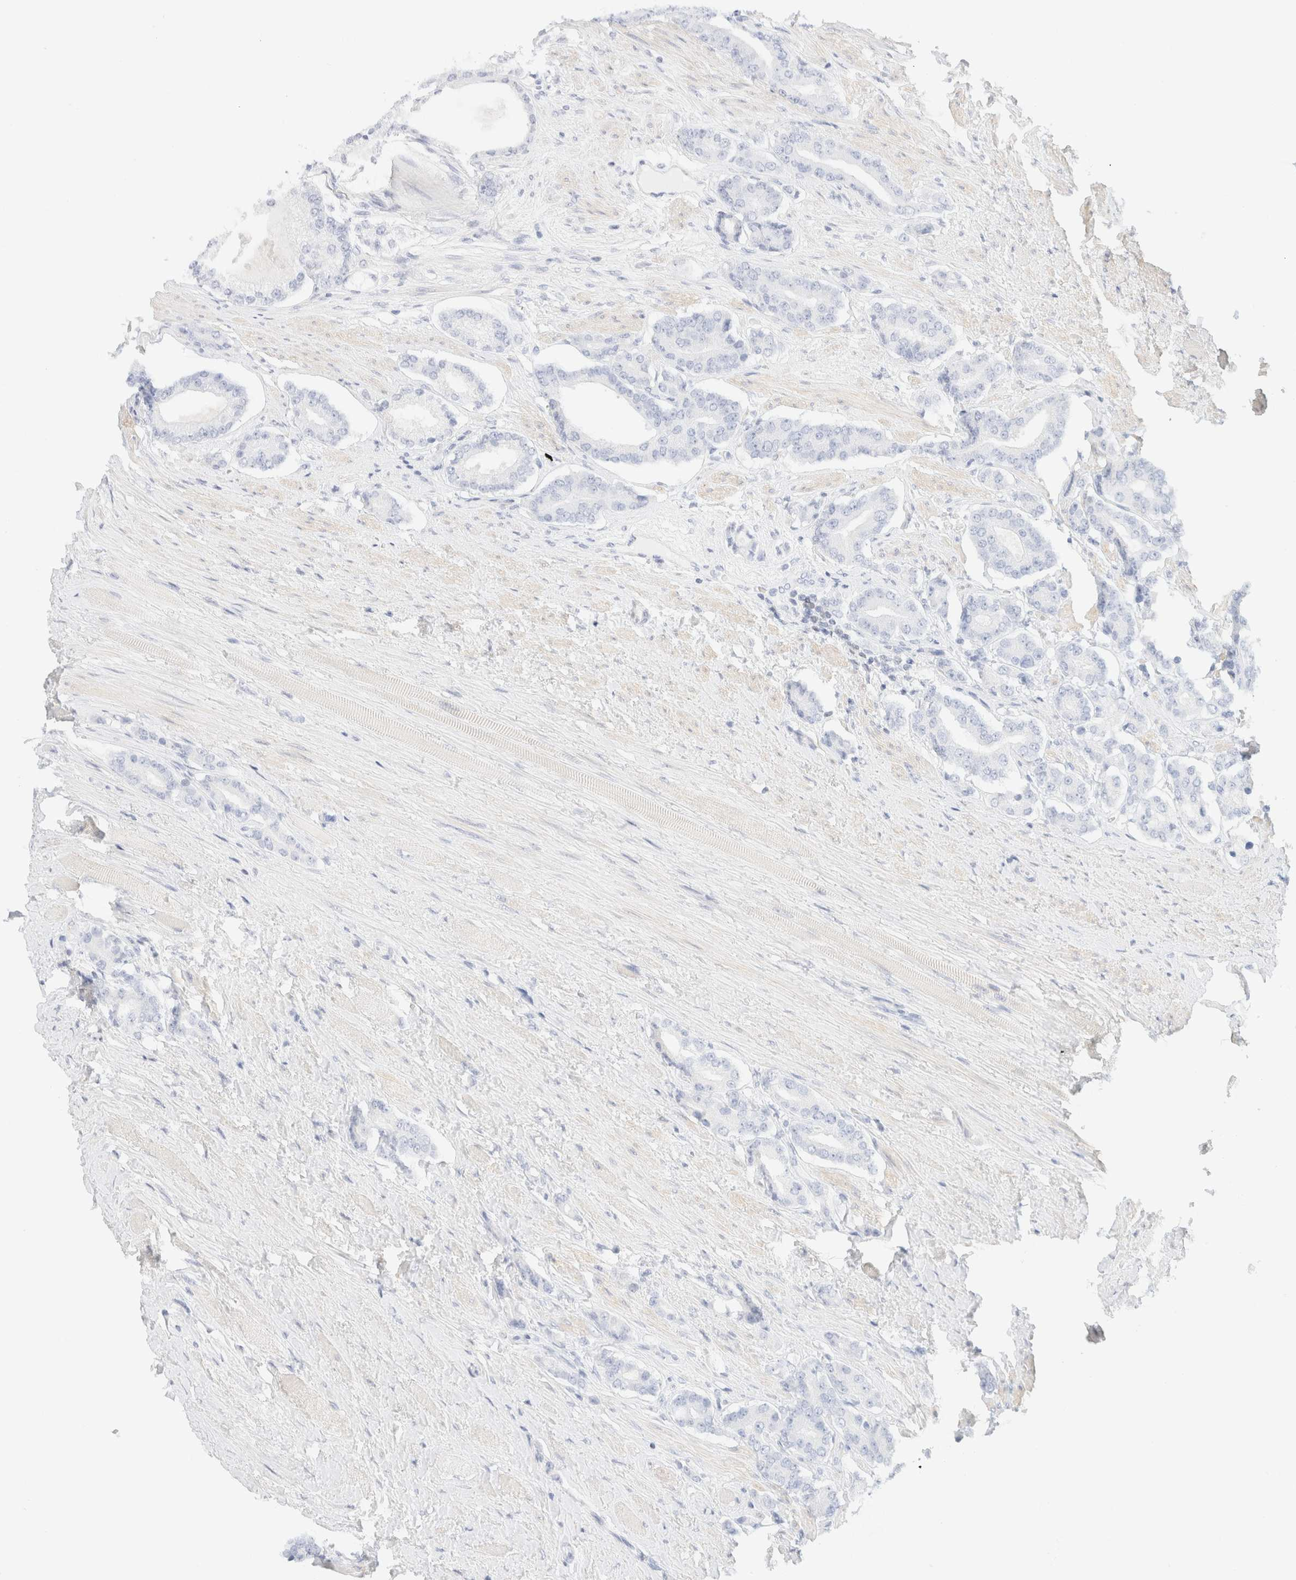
{"staining": {"intensity": "negative", "quantity": "none", "location": "none"}, "tissue": "prostate cancer", "cell_type": "Tumor cells", "image_type": "cancer", "snomed": [{"axis": "morphology", "description": "Adenocarcinoma, High grade"}, {"axis": "topography", "description": "Prostate"}], "caption": "The IHC micrograph has no significant staining in tumor cells of prostate cancer (adenocarcinoma (high-grade)) tissue.", "gene": "IKZF3", "patient": {"sex": "male", "age": 71}}